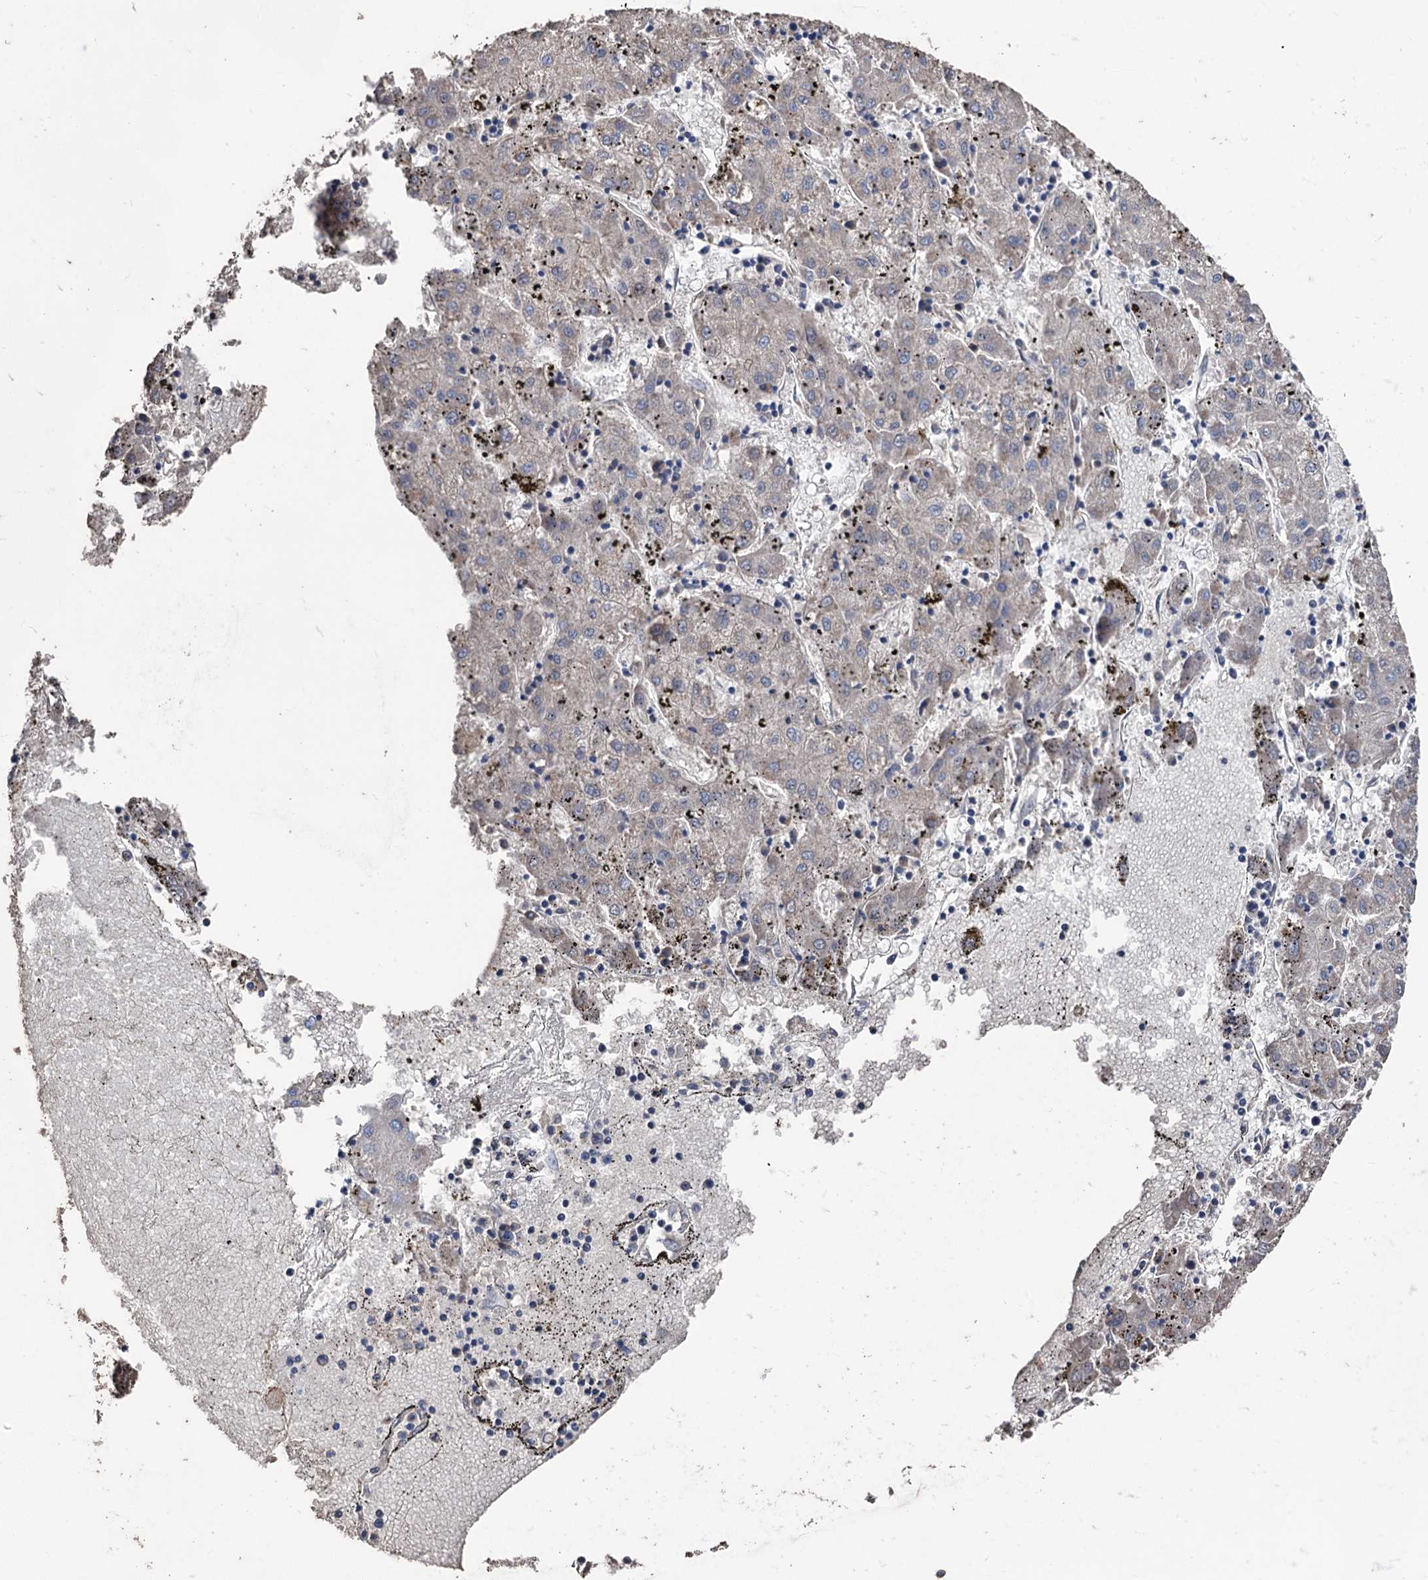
{"staining": {"intensity": "negative", "quantity": "none", "location": "none"}, "tissue": "liver cancer", "cell_type": "Tumor cells", "image_type": "cancer", "snomed": [{"axis": "morphology", "description": "Carcinoma, Hepatocellular, NOS"}, {"axis": "topography", "description": "Liver"}], "caption": "The immunohistochemistry (IHC) histopathology image has no significant expression in tumor cells of liver hepatocellular carcinoma tissue.", "gene": "STING1", "patient": {"sex": "male", "age": 72}}